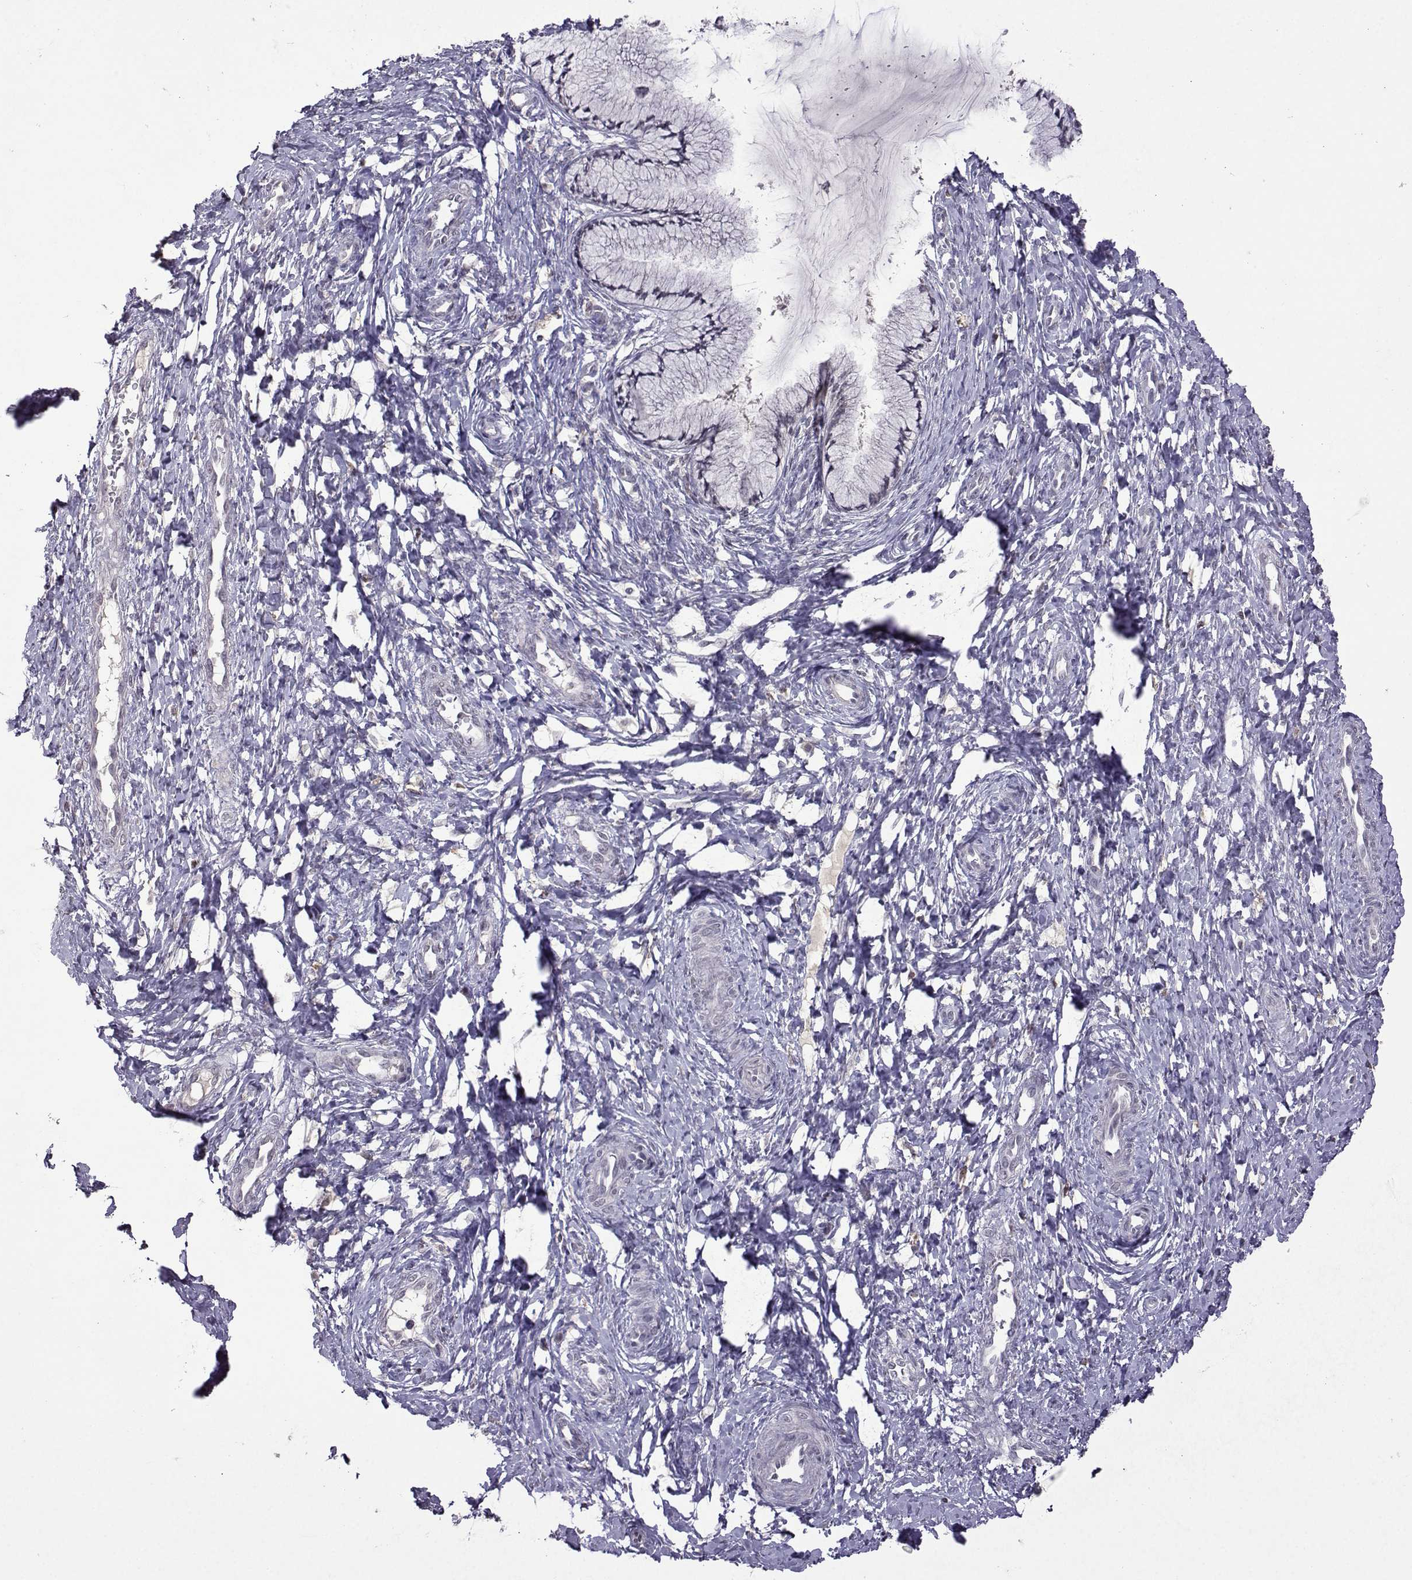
{"staining": {"intensity": "negative", "quantity": "none", "location": "none"}, "tissue": "cervix", "cell_type": "Glandular cells", "image_type": "normal", "snomed": [{"axis": "morphology", "description": "Normal tissue, NOS"}, {"axis": "topography", "description": "Cervix"}], "caption": "Immunohistochemistry (IHC) micrograph of normal cervix: human cervix stained with DAB shows no significant protein expression in glandular cells. (DAB immunohistochemistry, high magnification).", "gene": "CCL28", "patient": {"sex": "female", "age": 37}}